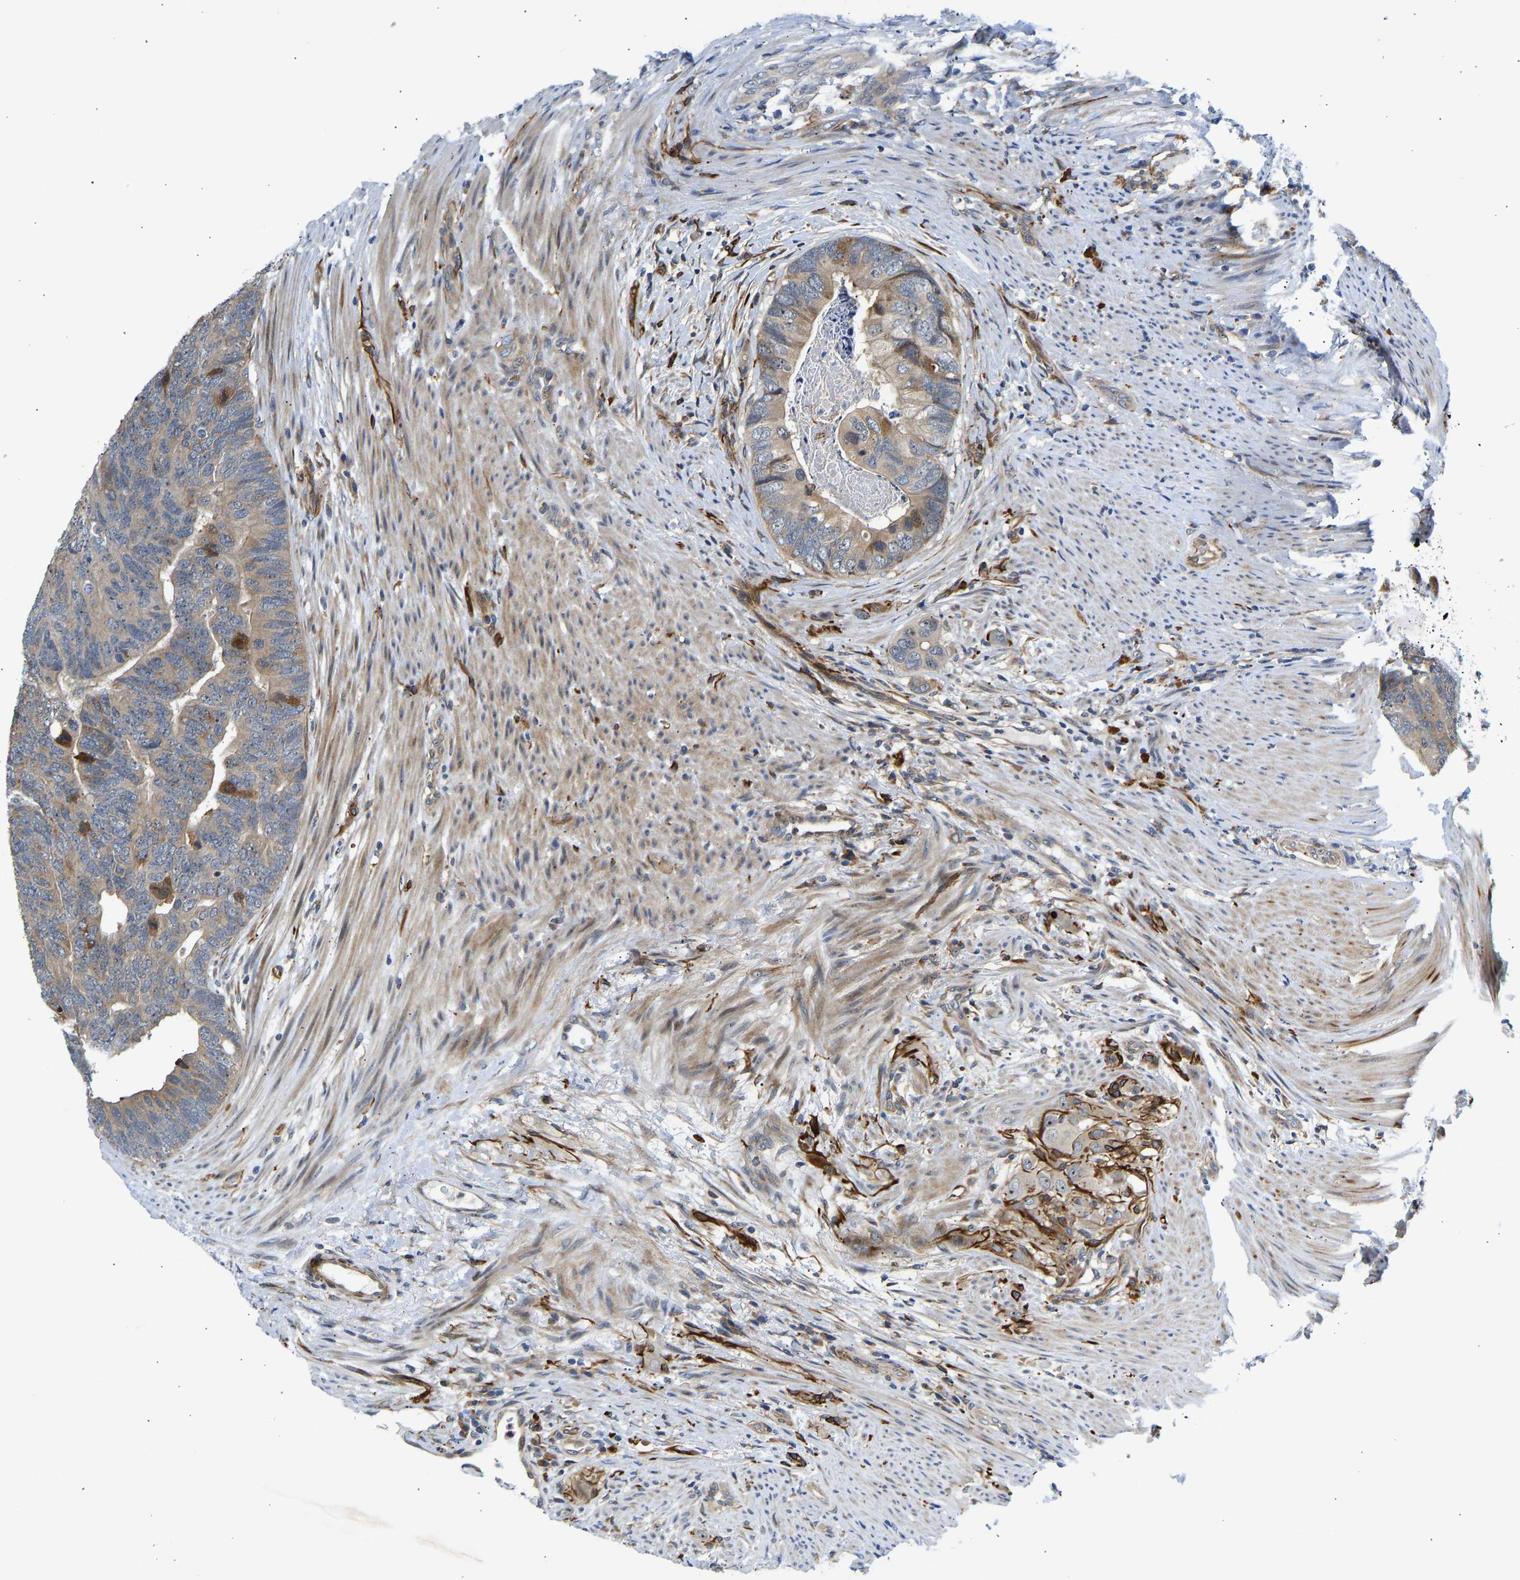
{"staining": {"intensity": "moderate", "quantity": "<25%", "location": "cytoplasmic/membranous"}, "tissue": "colorectal cancer", "cell_type": "Tumor cells", "image_type": "cancer", "snomed": [{"axis": "morphology", "description": "Adenocarcinoma, NOS"}, {"axis": "topography", "description": "Colon"}], "caption": "Human adenocarcinoma (colorectal) stained with a brown dye shows moderate cytoplasmic/membranous positive staining in approximately <25% of tumor cells.", "gene": "RESF1", "patient": {"sex": "female", "age": 67}}